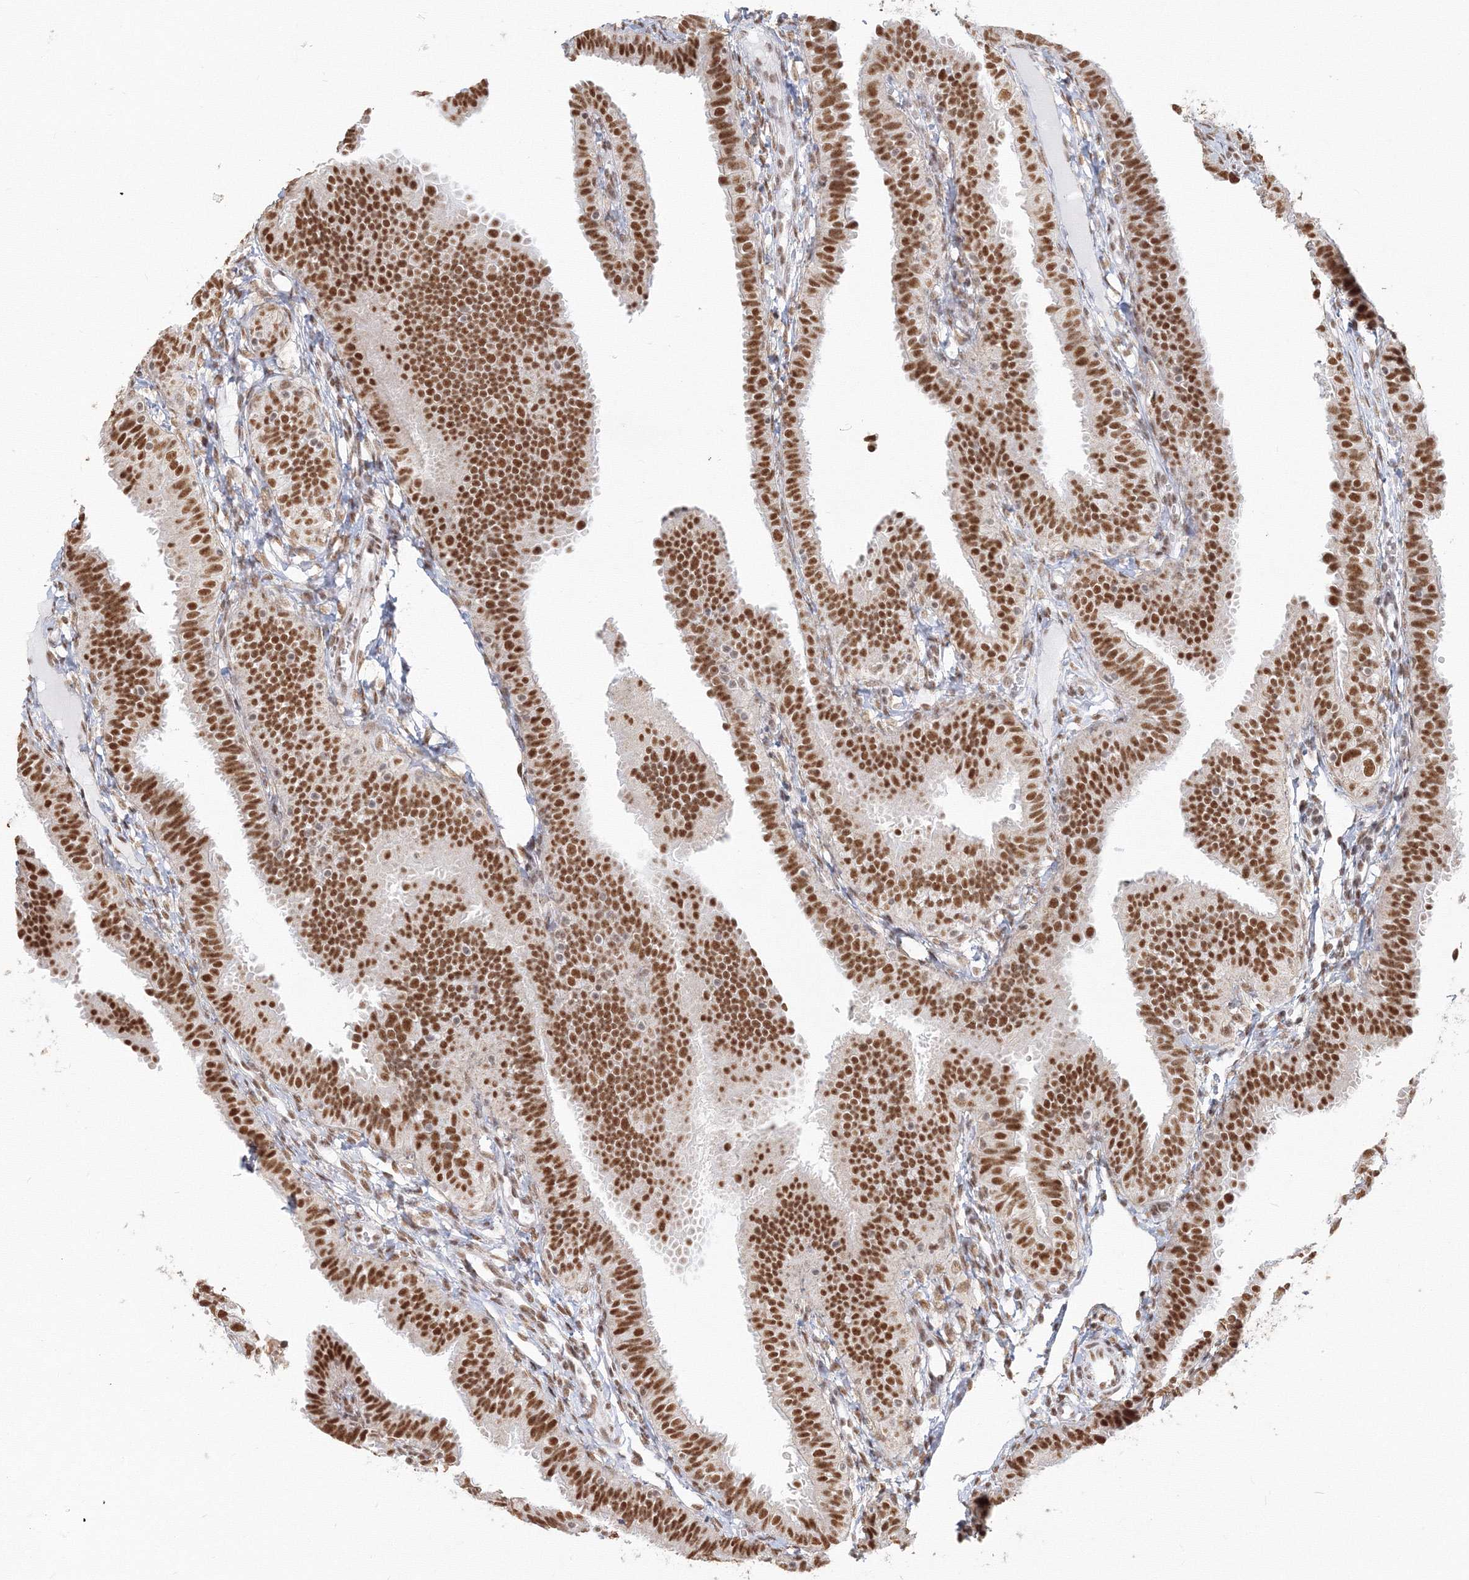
{"staining": {"intensity": "strong", "quantity": ">75%", "location": "nuclear"}, "tissue": "fallopian tube", "cell_type": "Glandular cells", "image_type": "normal", "snomed": [{"axis": "morphology", "description": "Normal tissue, NOS"}, {"axis": "topography", "description": "Fallopian tube"}], "caption": "Brown immunohistochemical staining in benign fallopian tube demonstrates strong nuclear positivity in approximately >75% of glandular cells.", "gene": "PPP4R2", "patient": {"sex": "female", "age": 35}}